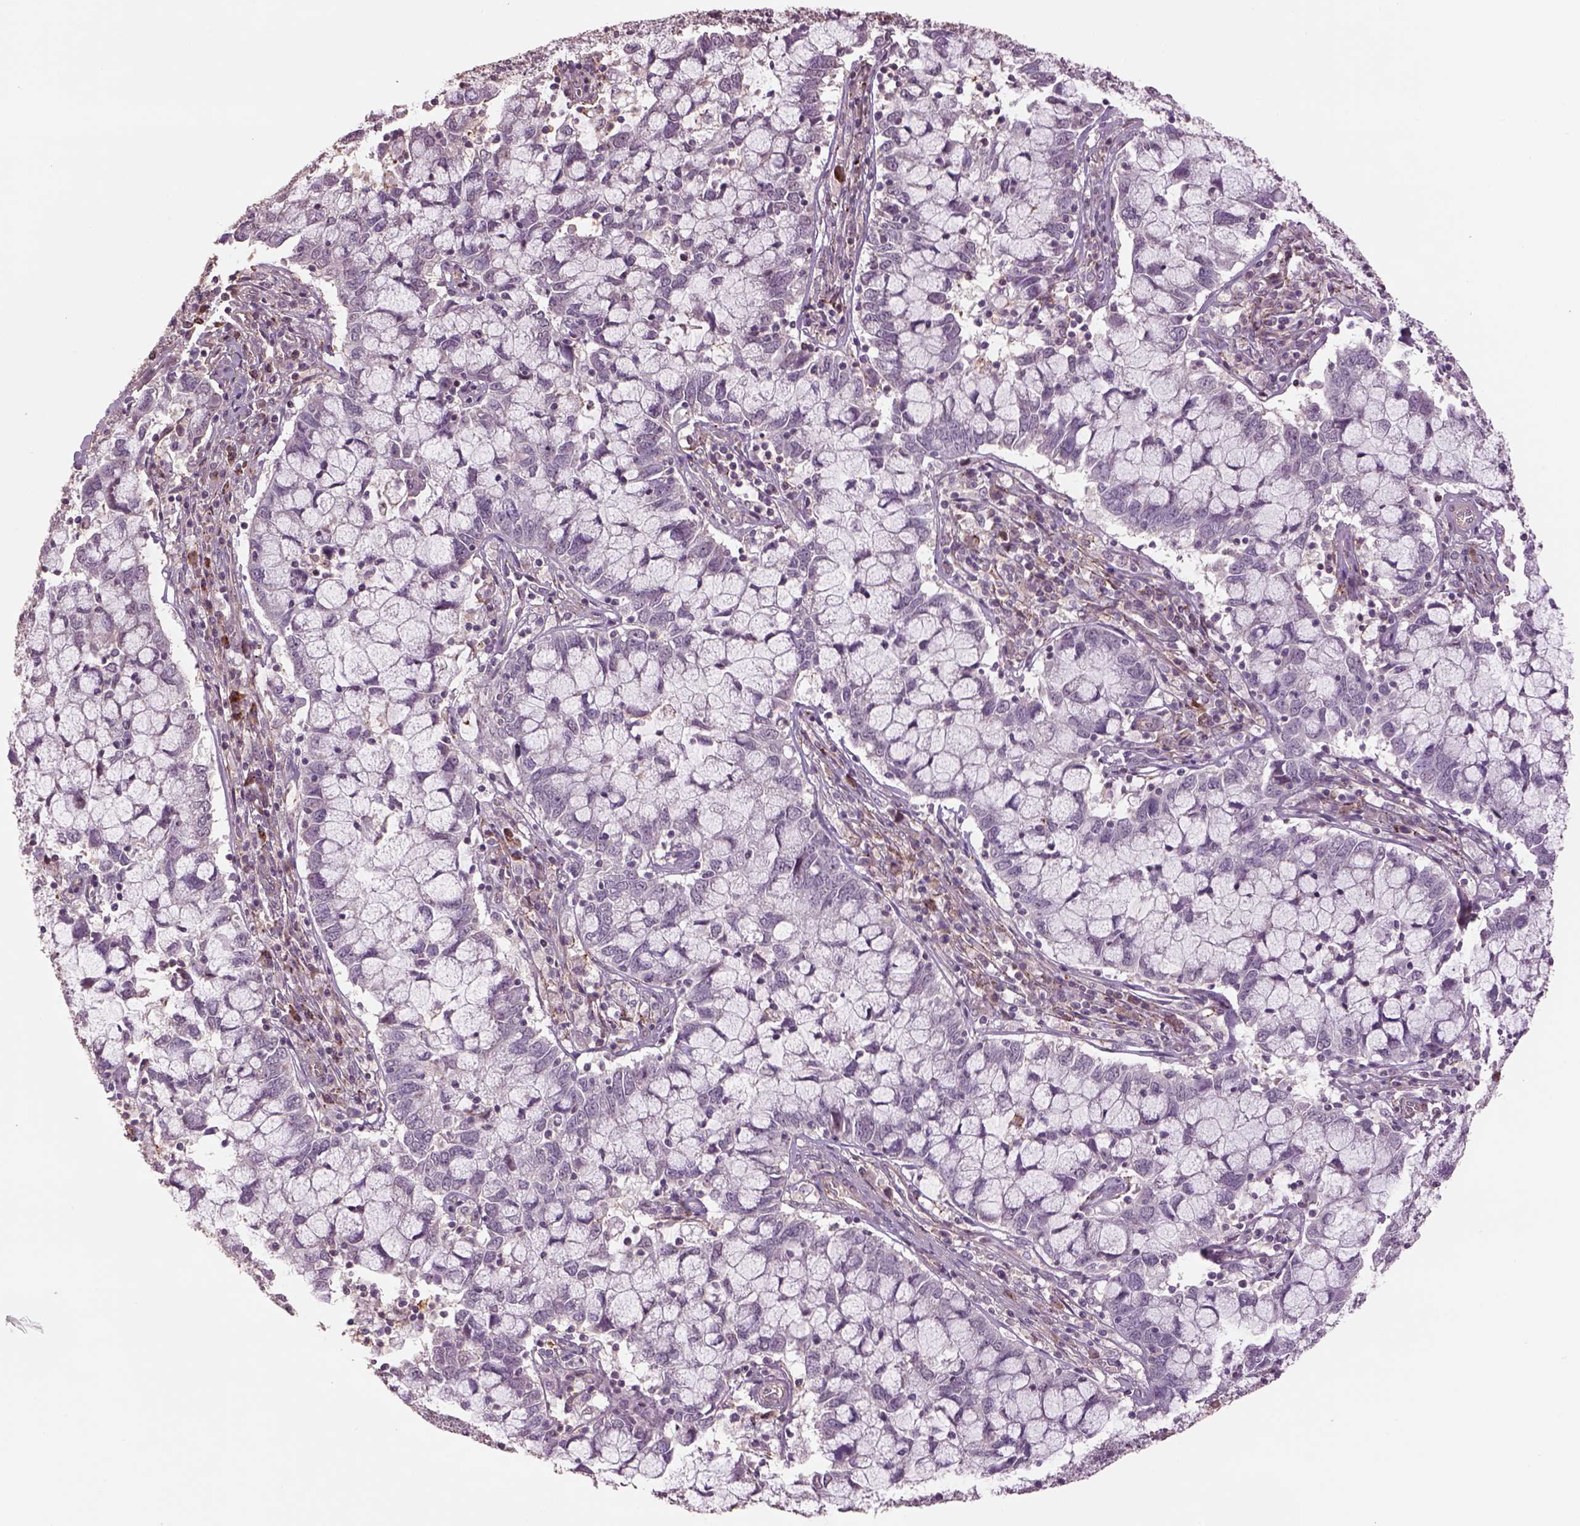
{"staining": {"intensity": "negative", "quantity": "none", "location": "none"}, "tissue": "cervical cancer", "cell_type": "Tumor cells", "image_type": "cancer", "snomed": [{"axis": "morphology", "description": "Adenocarcinoma, NOS"}, {"axis": "topography", "description": "Cervix"}], "caption": "This is an immunohistochemistry histopathology image of human cervical cancer. There is no staining in tumor cells.", "gene": "LIN7A", "patient": {"sex": "female", "age": 40}}